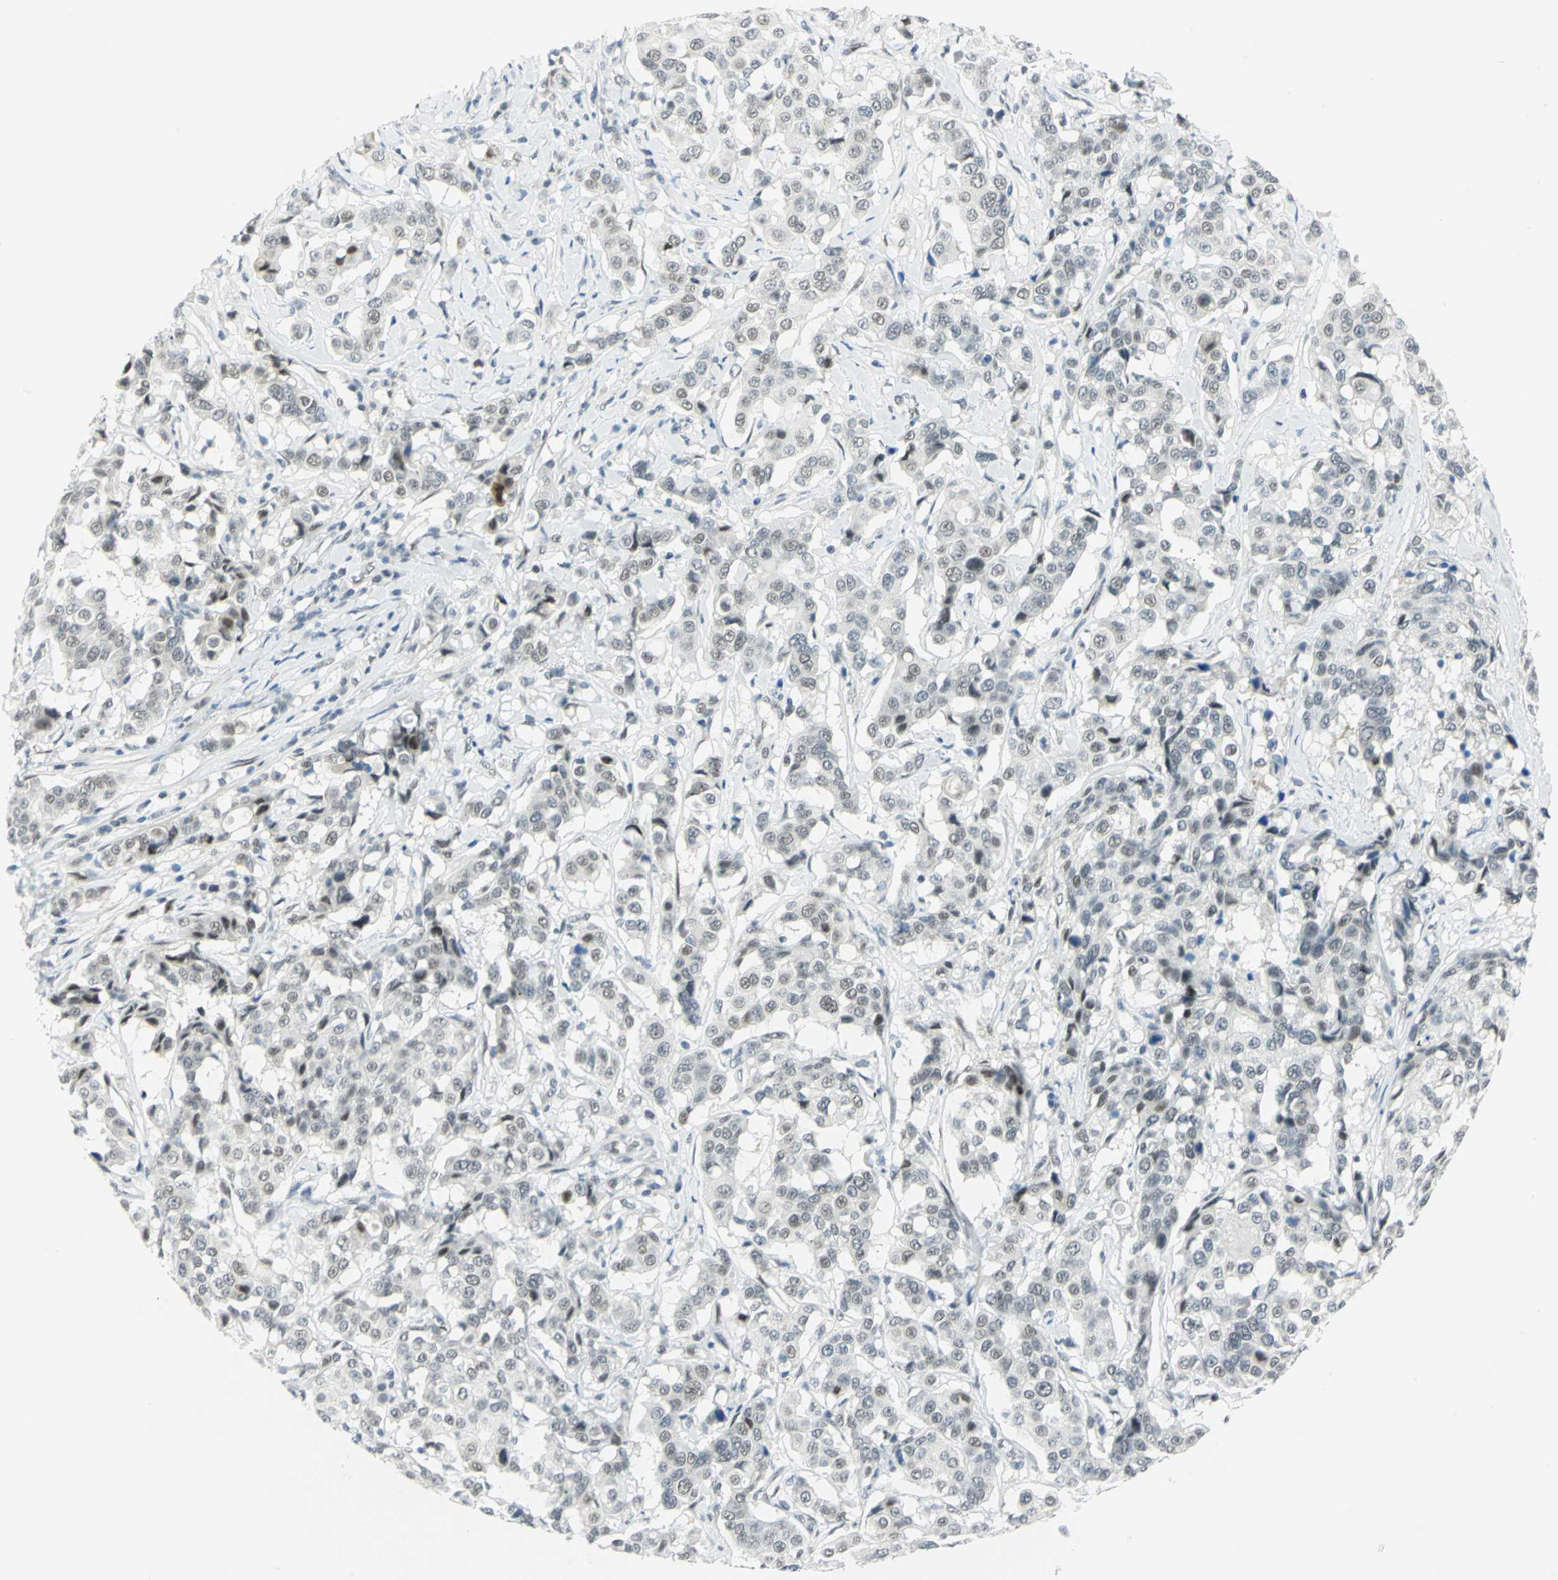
{"staining": {"intensity": "weak", "quantity": "<25%", "location": "nuclear"}, "tissue": "breast cancer", "cell_type": "Tumor cells", "image_type": "cancer", "snomed": [{"axis": "morphology", "description": "Duct carcinoma"}, {"axis": "topography", "description": "Breast"}], "caption": "This is an IHC image of infiltrating ductal carcinoma (breast). There is no positivity in tumor cells.", "gene": "MTMR10", "patient": {"sex": "female", "age": 27}}